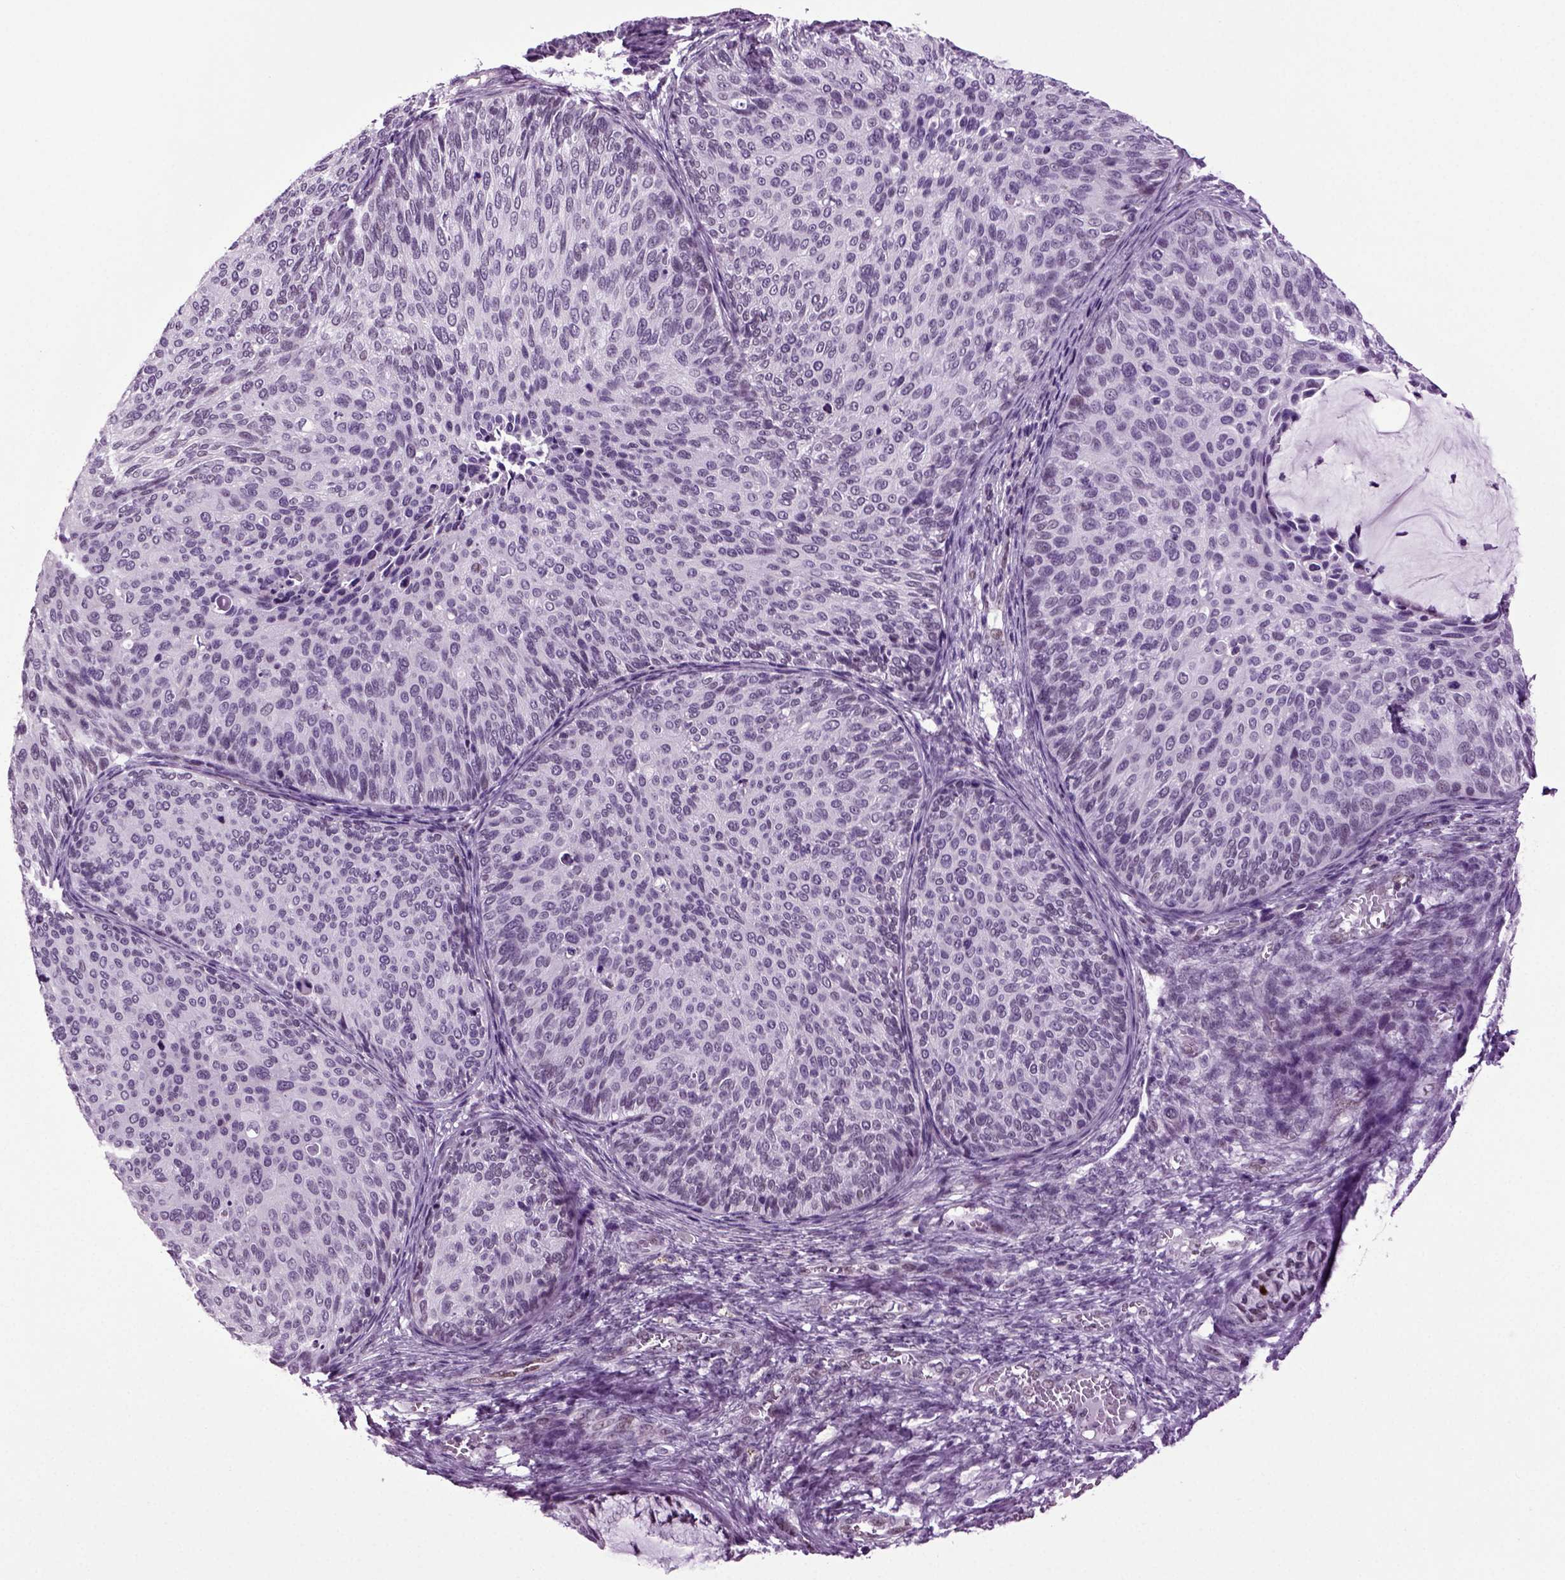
{"staining": {"intensity": "negative", "quantity": "none", "location": "none"}, "tissue": "cervical cancer", "cell_type": "Tumor cells", "image_type": "cancer", "snomed": [{"axis": "morphology", "description": "Squamous cell carcinoma, NOS"}, {"axis": "topography", "description": "Cervix"}], "caption": "Immunohistochemistry of cervical cancer (squamous cell carcinoma) demonstrates no expression in tumor cells.", "gene": "RFX3", "patient": {"sex": "female", "age": 36}}